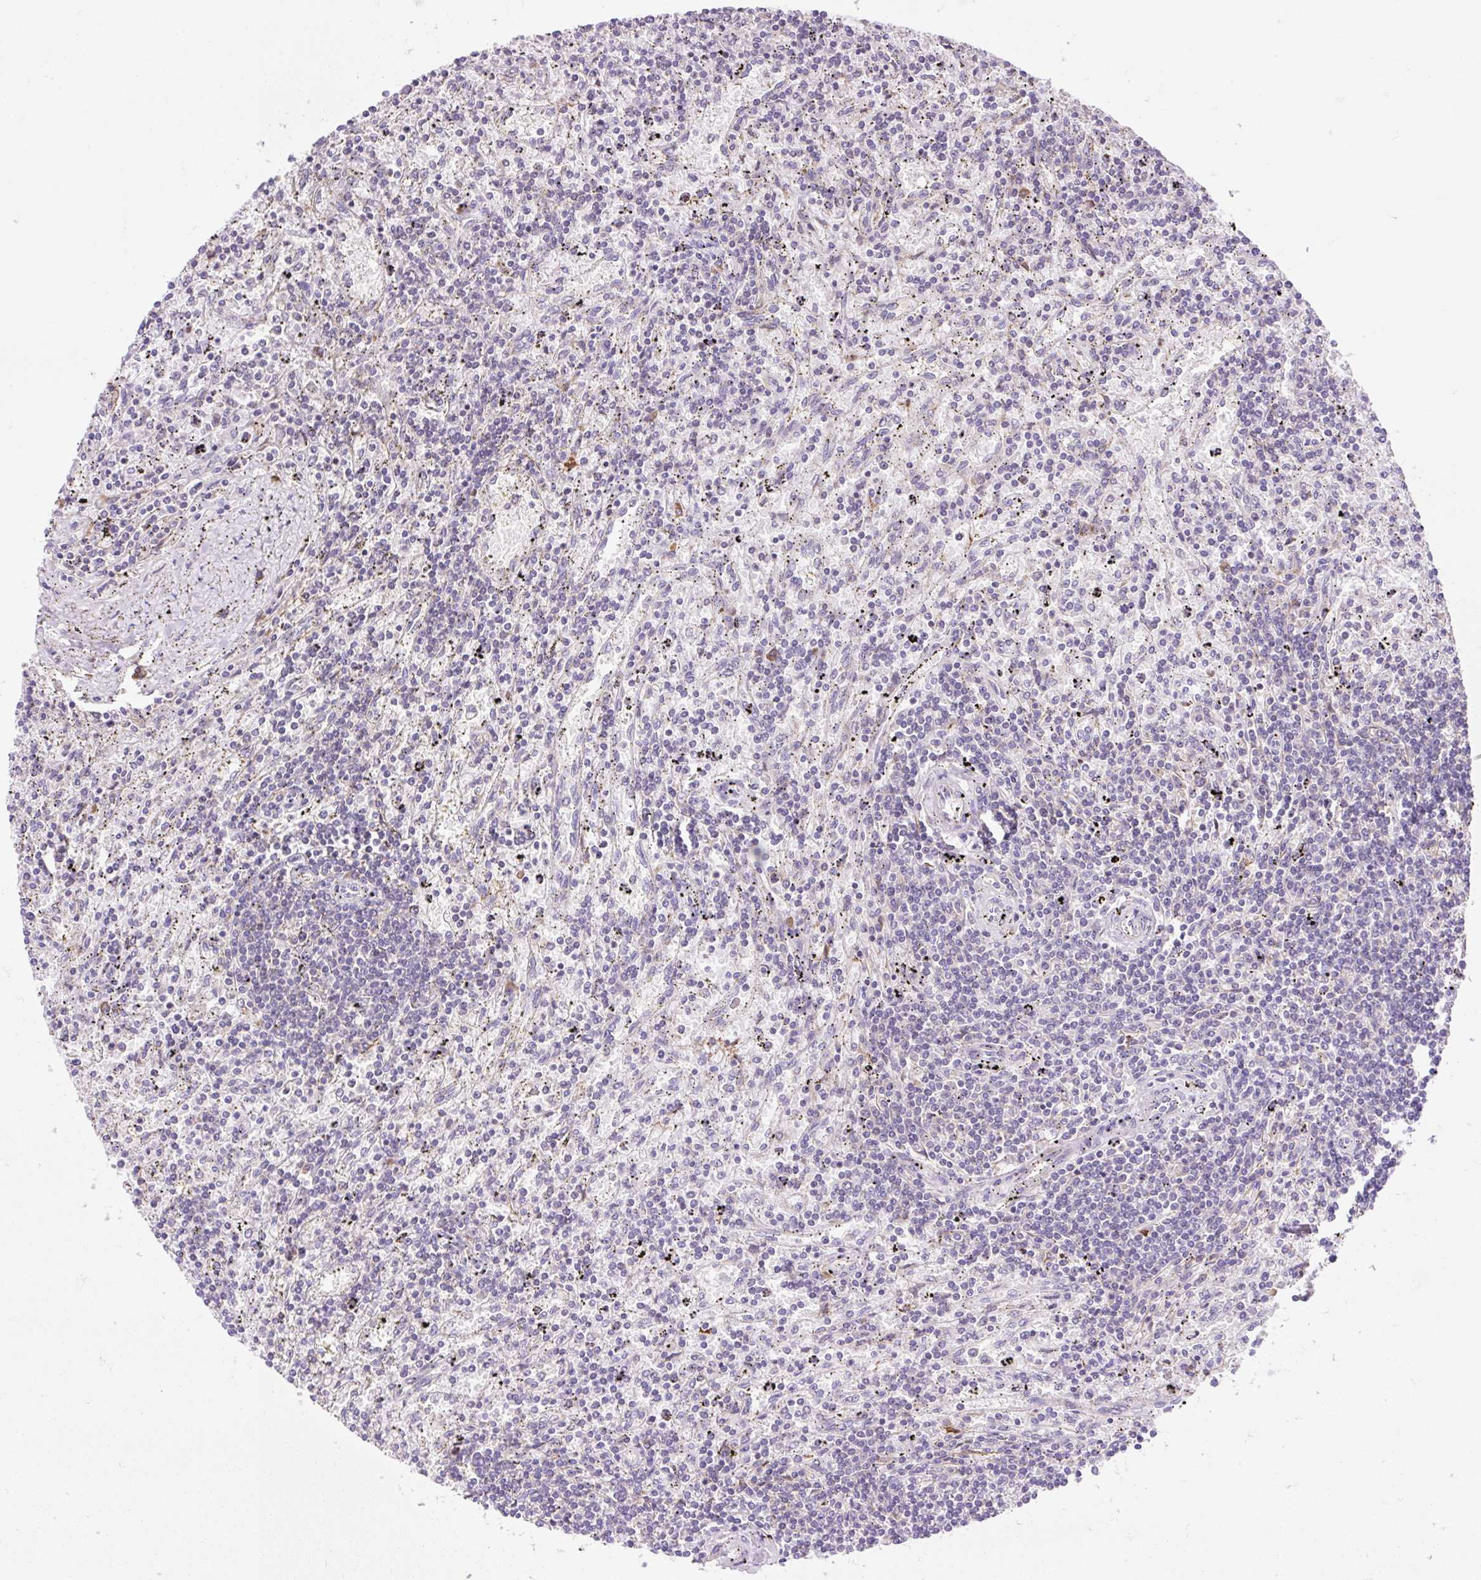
{"staining": {"intensity": "negative", "quantity": "none", "location": "none"}, "tissue": "lymphoma", "cell_type": "Tumor cells", "image_type": "cancer", "snomed": [{"axis": "morphology", "description": "Malignant lymphoma, non-Hodgkin's type, Low grade"}, {"axis": "topography", "description": "Spleen"}], "caption": "Tumor cells show no significant protein positivity in low-grade malignant lymphoma, non-Hodgkin's type.", "gene": "GPR45", "patient": {"sex": "male", "age": 76}}